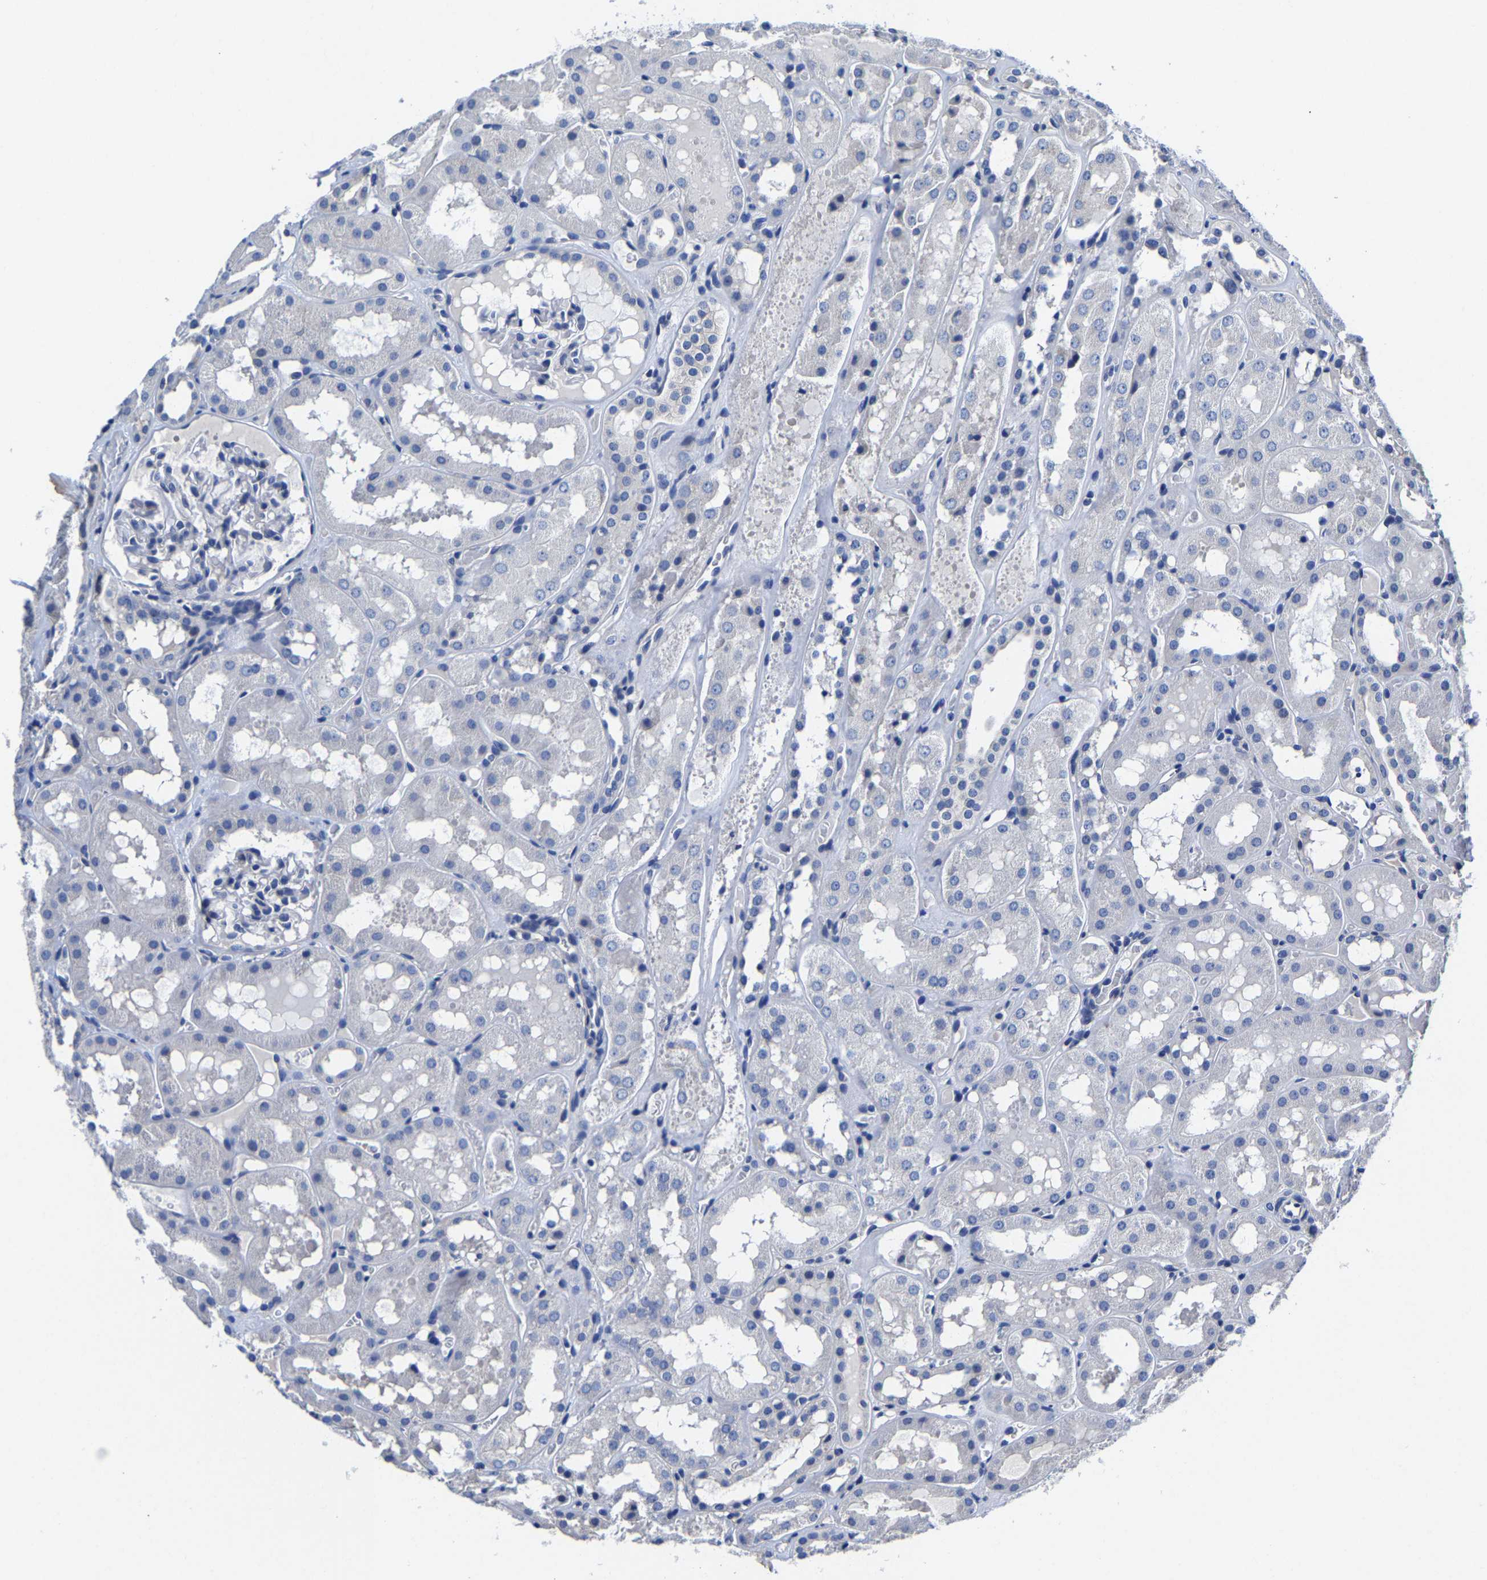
{"staining": {"intensity": "negative", "quantity": "none", "location": "none"}, "tissue": "kidney", "cell_type": "Cells in glomeruli", "image_type": "normal", "snomed": [{"axis": "morphology", "description": "Normal tissue, NOS"}, {"axis": "topography", "description": "Kidney"}, {"axis": "topography", "description": "Urinary bladder"}], "caption": "IHC micrograph of normal human kidney stained for a protein (brown), which shows no expression in cells in glomeruli.", "gene": "SRPK2", "patient": {"sex": "male", "age": 16}}